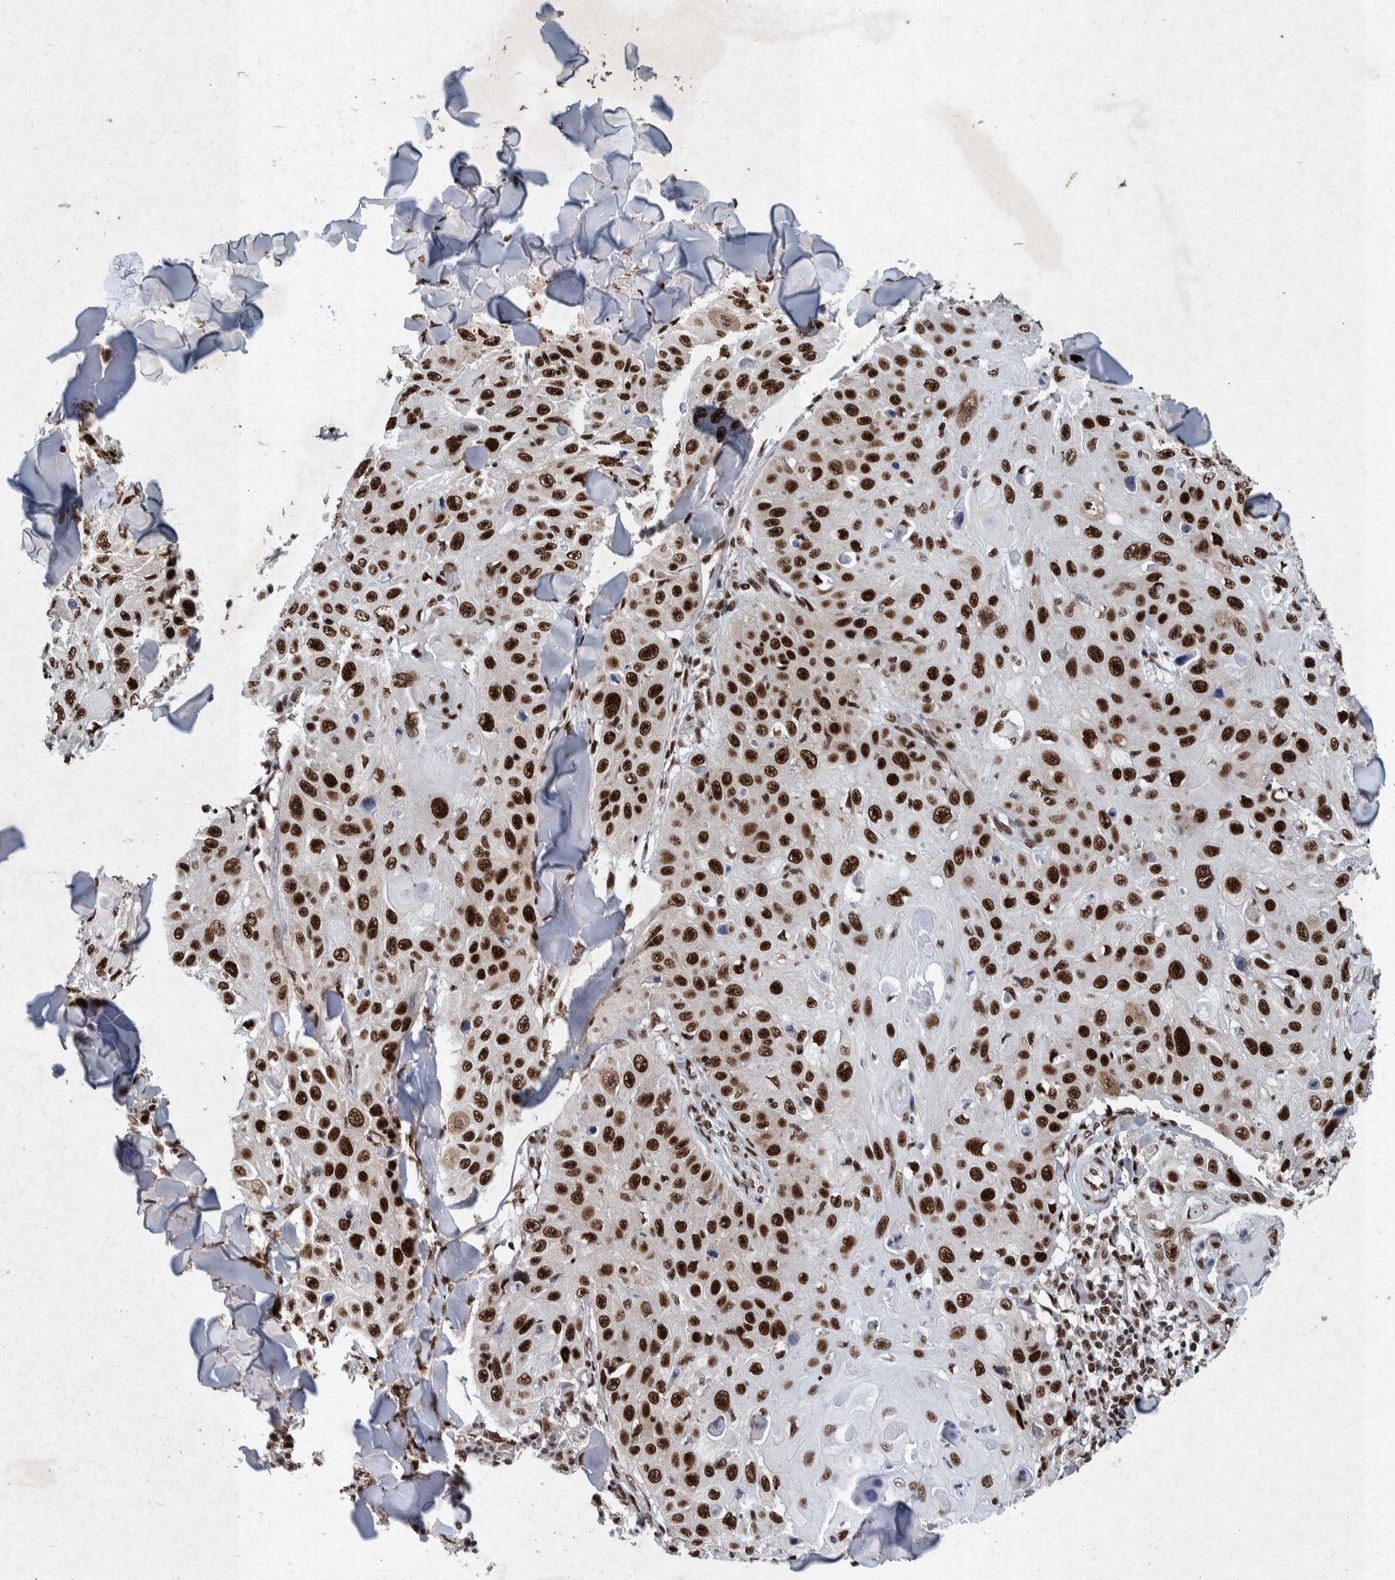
{"staining": {"intensity": "strong", "quantity": ">75%", "location": "nuclear"}, "tissue": "skin cancer", "cell_type": "Tumor cells", "image_type": "cancer", "snomed": [{"axis": "morphology", "description": "Squamous cell carcinoma, NOS"}, {"axis": "topography", "description": "Skin"}], "caption": "Skin cancer (squamous cell carcinoma) was stained to show a protein in brown. There is high levels of strong nuclear staining in approximately >75% of tumor cells.", "gene": "TAF10", "patient": {"sex": "male", "age": 86}}